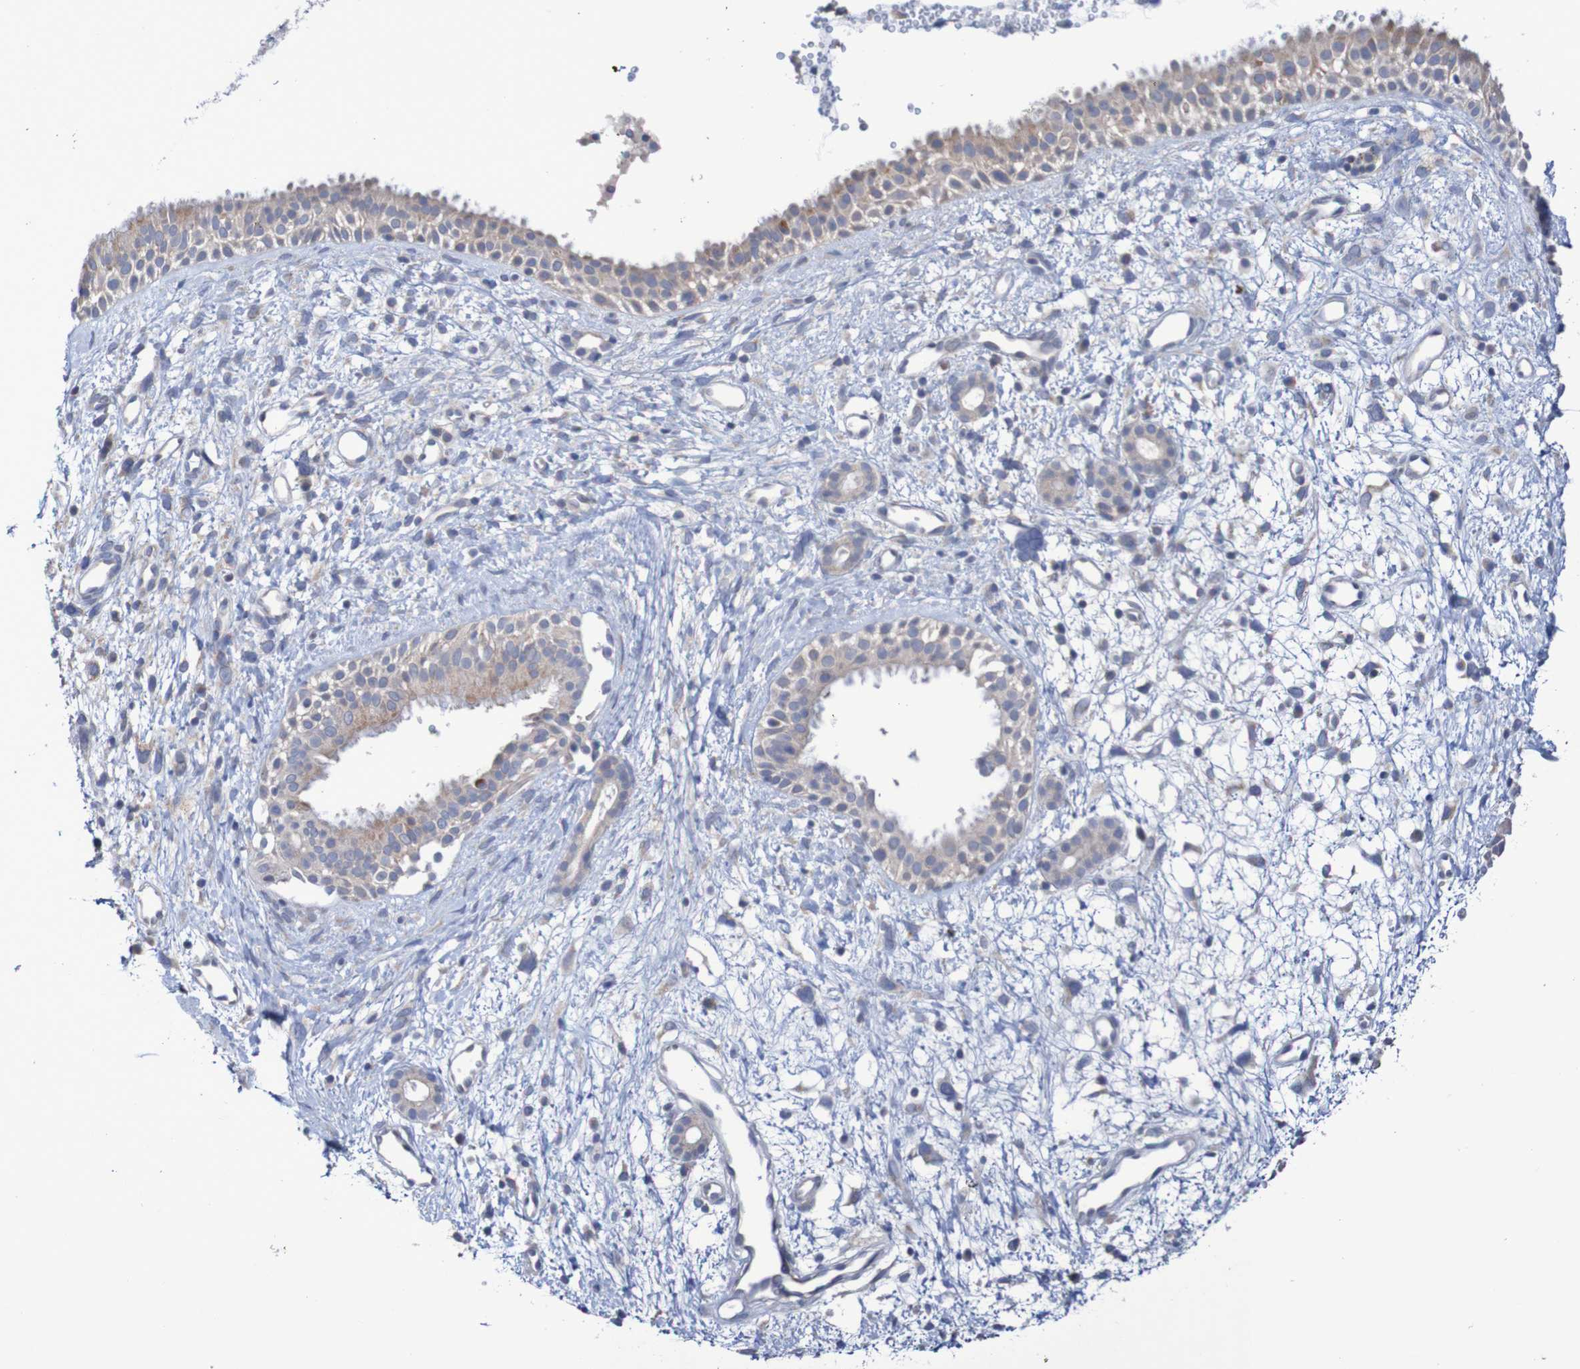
{"staining": {"intensity": "moderate", "quantity": "25%-75%", "location": "cytoplasmic/membranous"}, "tissue": "nasopharynx", "cell_type": "Respiratory epithelial cells", "image_type": "normal", "snomed": [{"axis": "morphology", "description": "Normal tissue, NOS"}, {"axis": "topography", "description": "Nasopharynx"}], "caption": "Immunohistochemistry (IHC) photomicrograph of unremarkable nasopharynx: human nasopharynx stained using immunohistochemistry (IHC) exhibits medium levels of moderate protein expression localized specifically in the cytoplasmic/membranous of respiratory epithelial cells, appearing as a cytoplasmic/membranous brown color.", "gene": "C3orf18", "patient": {"sex": "male", "age": 22}}